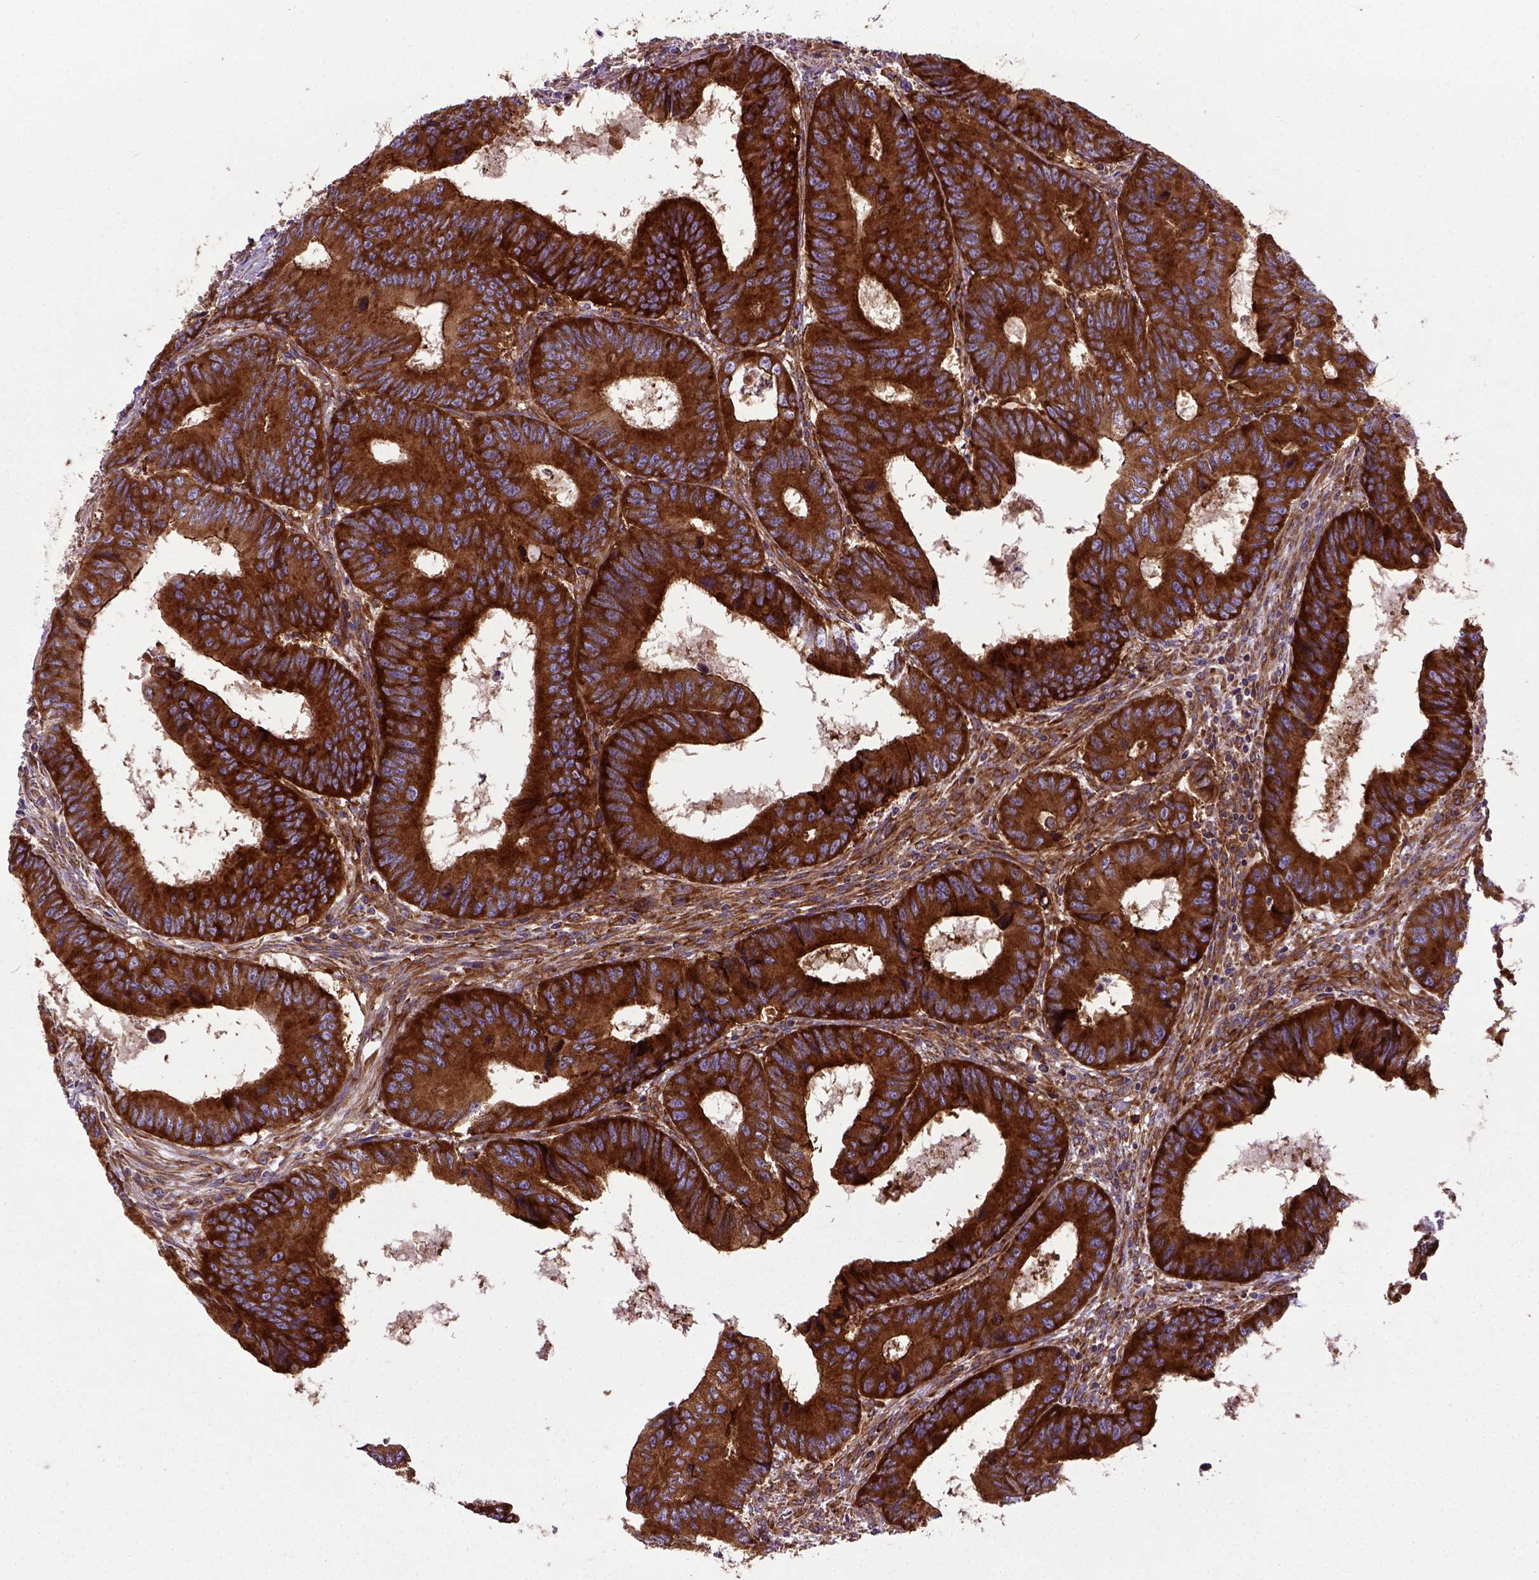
{"staining": {"intensity": "strong", "quantity": ">75%", "location": "cytoplasmic/membranous"}, "tissue": "colorectal cancer", "cell_type": "Tumor cells", "image_type": "cancer", "snomed": [{"axis": "morphology", "description": "Adenocarcinoma, NOS"}, {"axis": "topography", "description": "Colon"}], "caption": "IHC (DAB (3,3'-diaminobenzidine)) staining of colorectal cancer reveals strong cytoplasmic/membranous protein positivity in approximately >75% of tumor cells.", "gene": "CAPRIN1", "patient": {"sex": "male", "age": 53}}